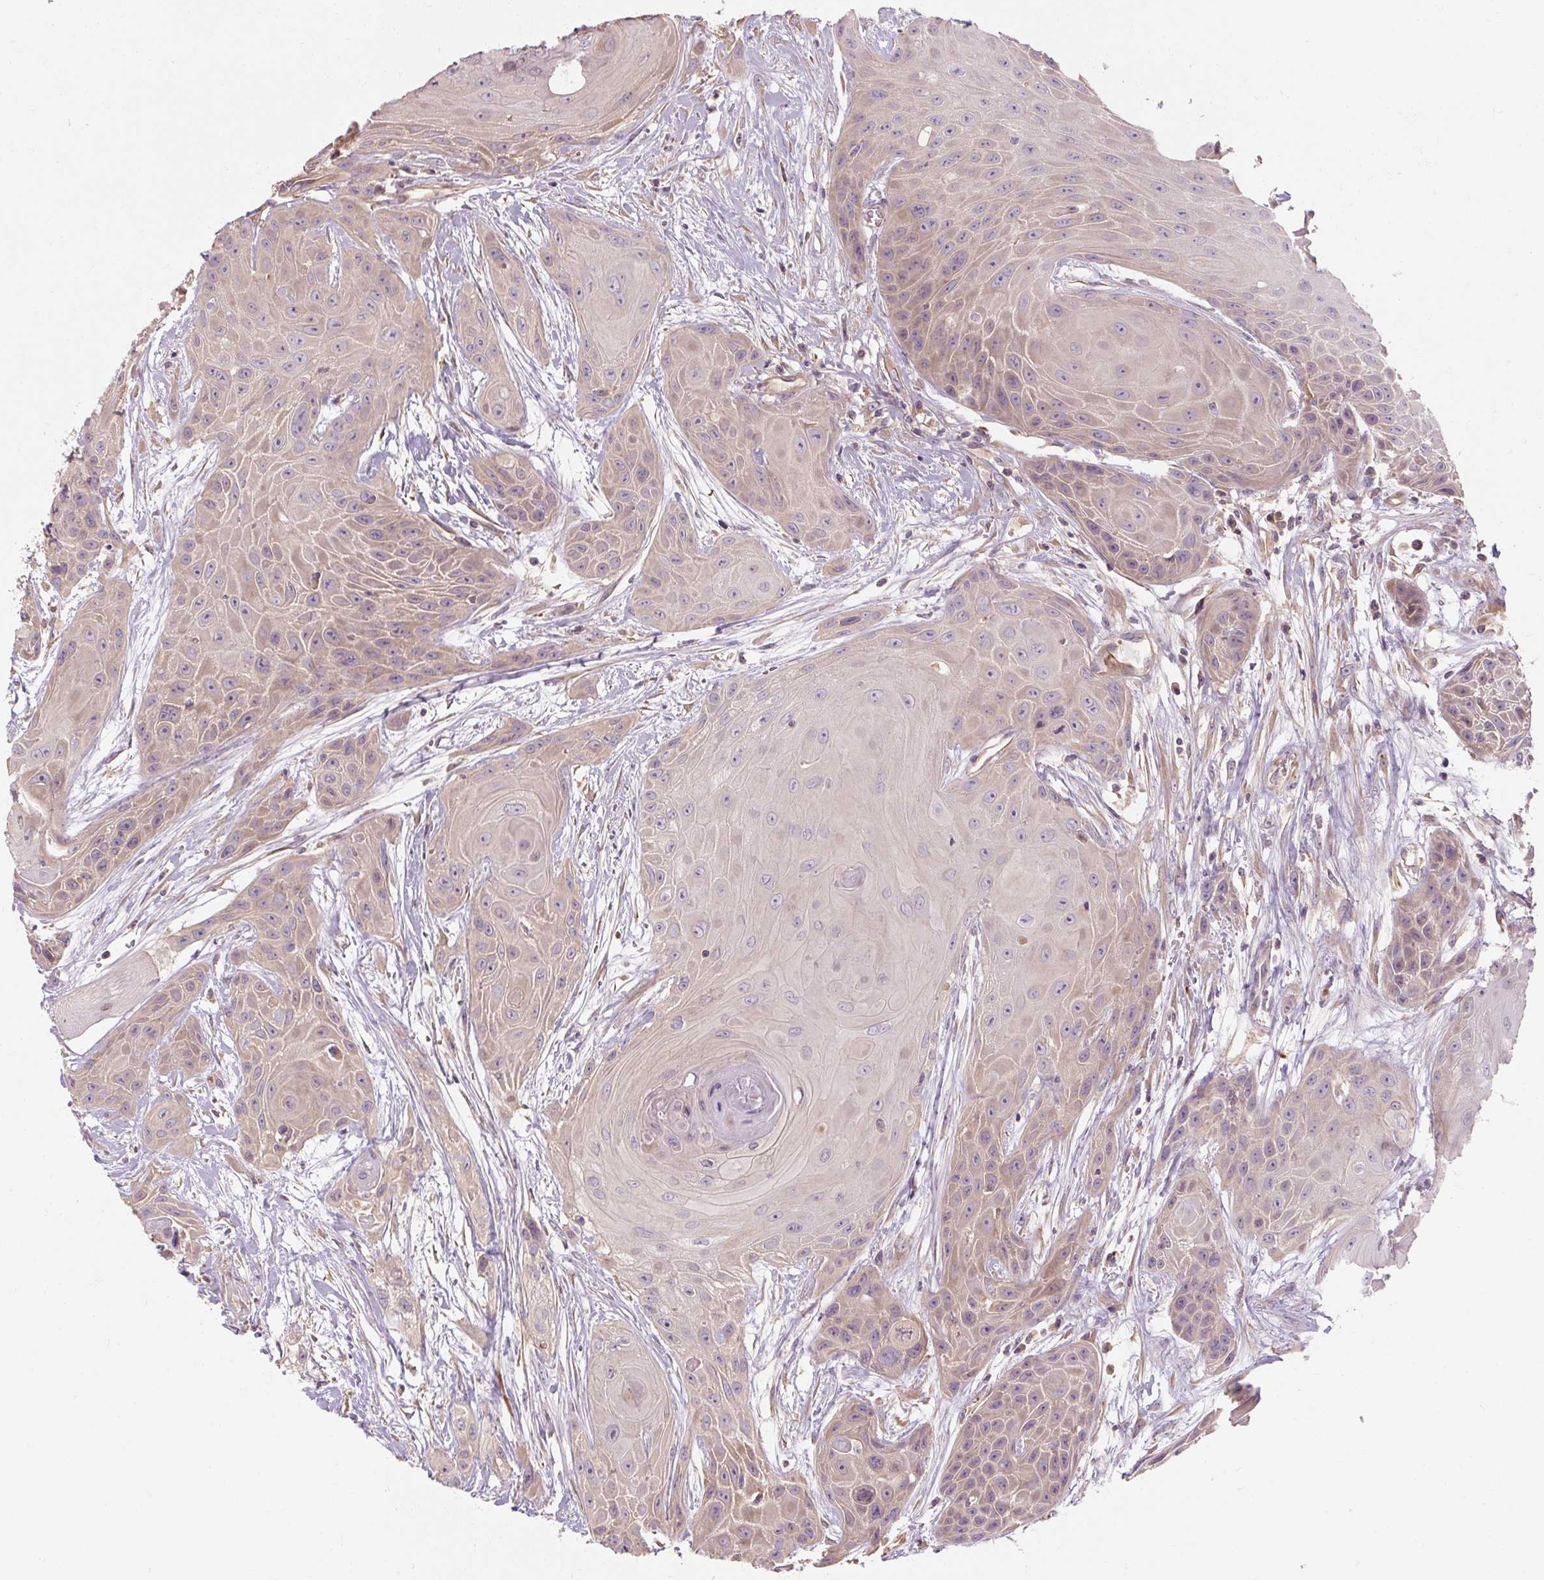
{"staining": {"intensity": "weak", "quantity": "25%-75%", "location": "cytoplasmic/membranous"}, "tissue": "head and neck cancer", "cell_type": "Tumor cells", "image_type": "cancer", "snomed": [{"axis": "morphology", "description": "Squamous cell carcinoma, NOS"}, {"axis": "topography", "description": "Head-Neck"}], "caption": "Weak cytoplasmic/membranous protein staining is present in about 25%-75% of tumor cells in squamous cell carcinoma (head and neck). The protein is stained brown, and the nuclei are stained in blue (DAB IHC with brightfield microscopy, high magnification).", "gene": "RB1CC1", "patient": {"sex": "female", "age": 73}}